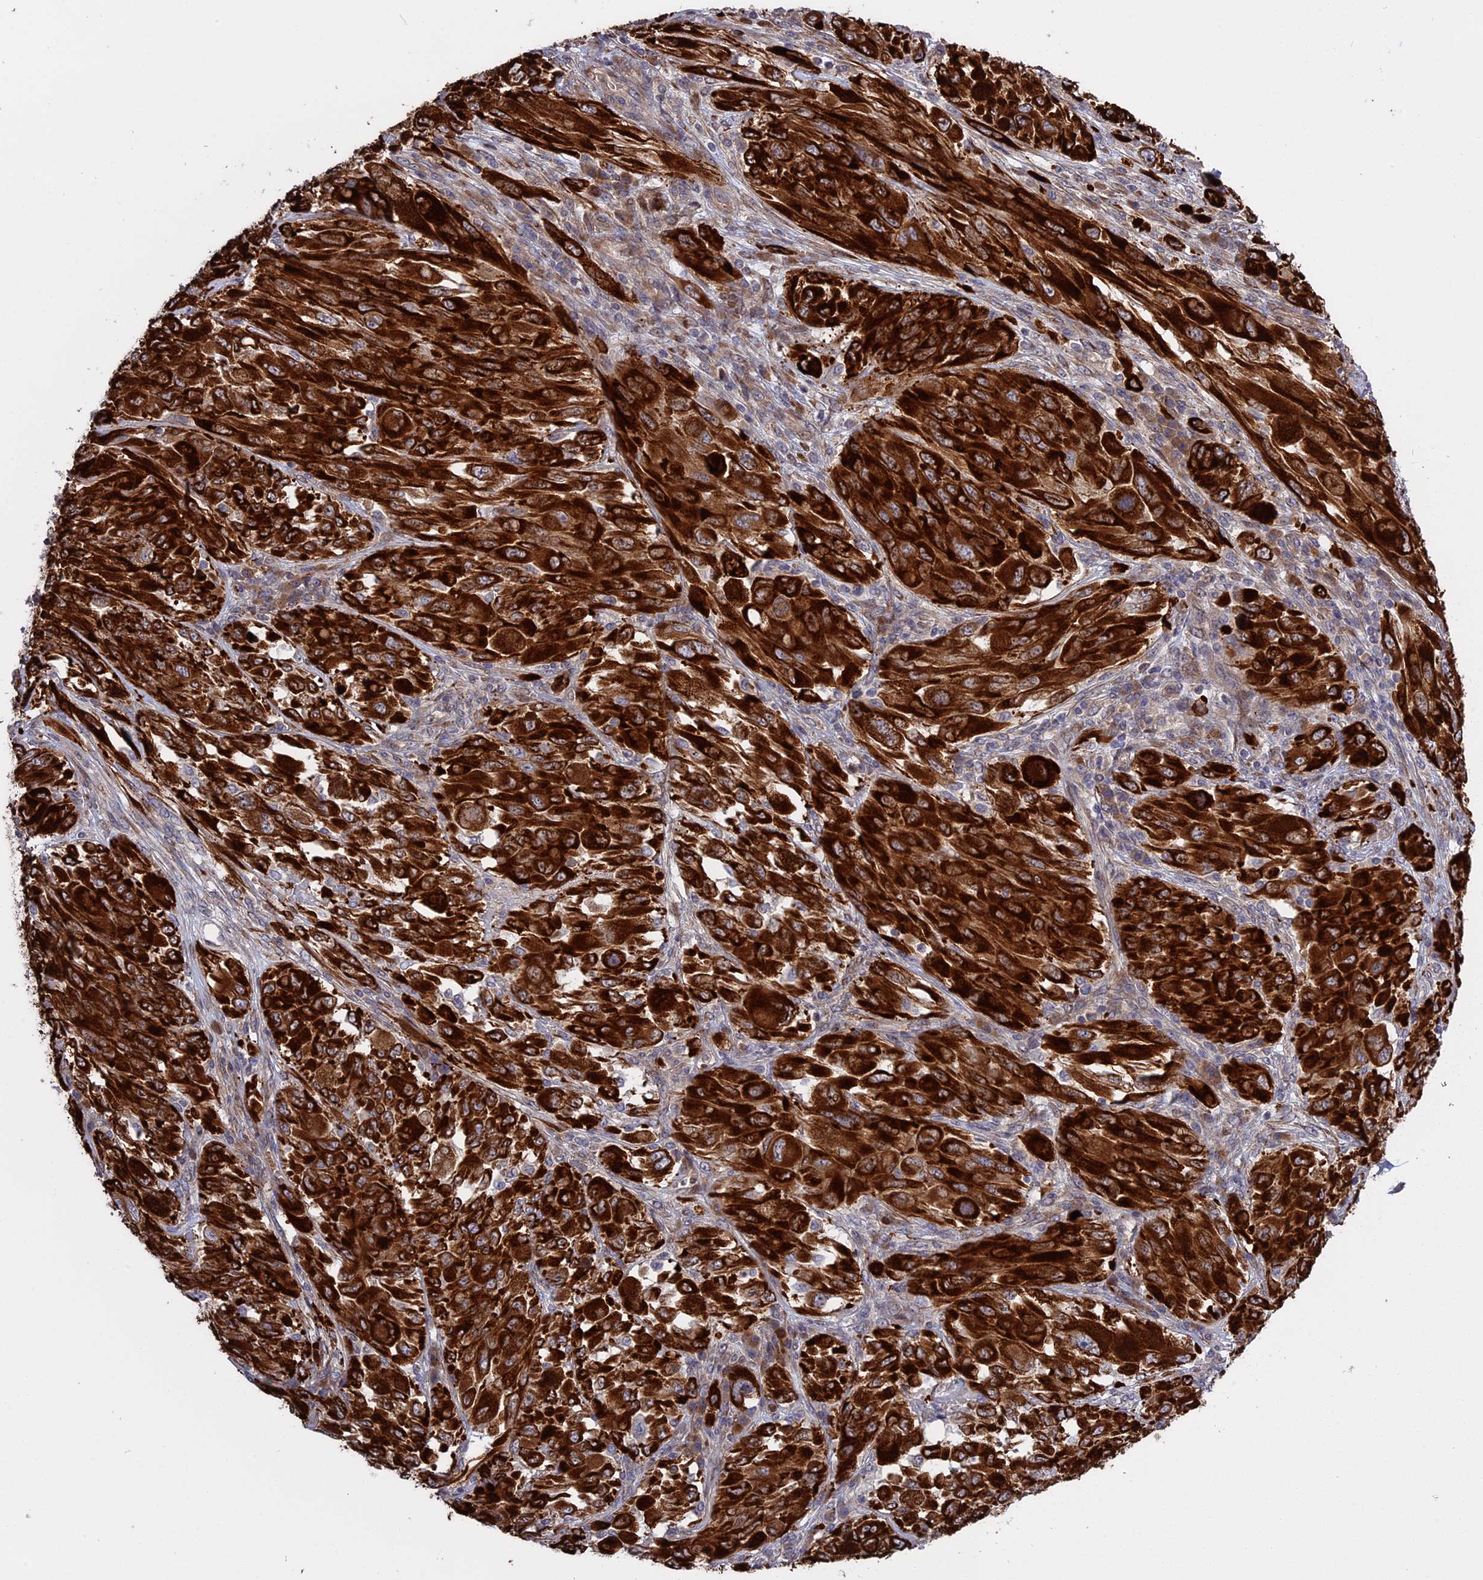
{"staining": {"intensity": "strong", "quantity": ">75%", "location": "cytoplasmic/membranous"}, "tissue": "melanoma", "cell_type": "Tumor cells", "image_type": "cancer", "snomed": [{"axis": "morphology", "description": "Malignant melanoma, NOS"}, {"axis": "topography", "description": "Skin"}], "caption": "Immunohistochemistry histopathology image of melanoma stained for a protein (brown), which demonstrates high levels of strong cytoplasmic/membranous expression in about >75% of tumor cells.", "gene": "DDX60L", "patient": {"sex": "female", "age": 91}}